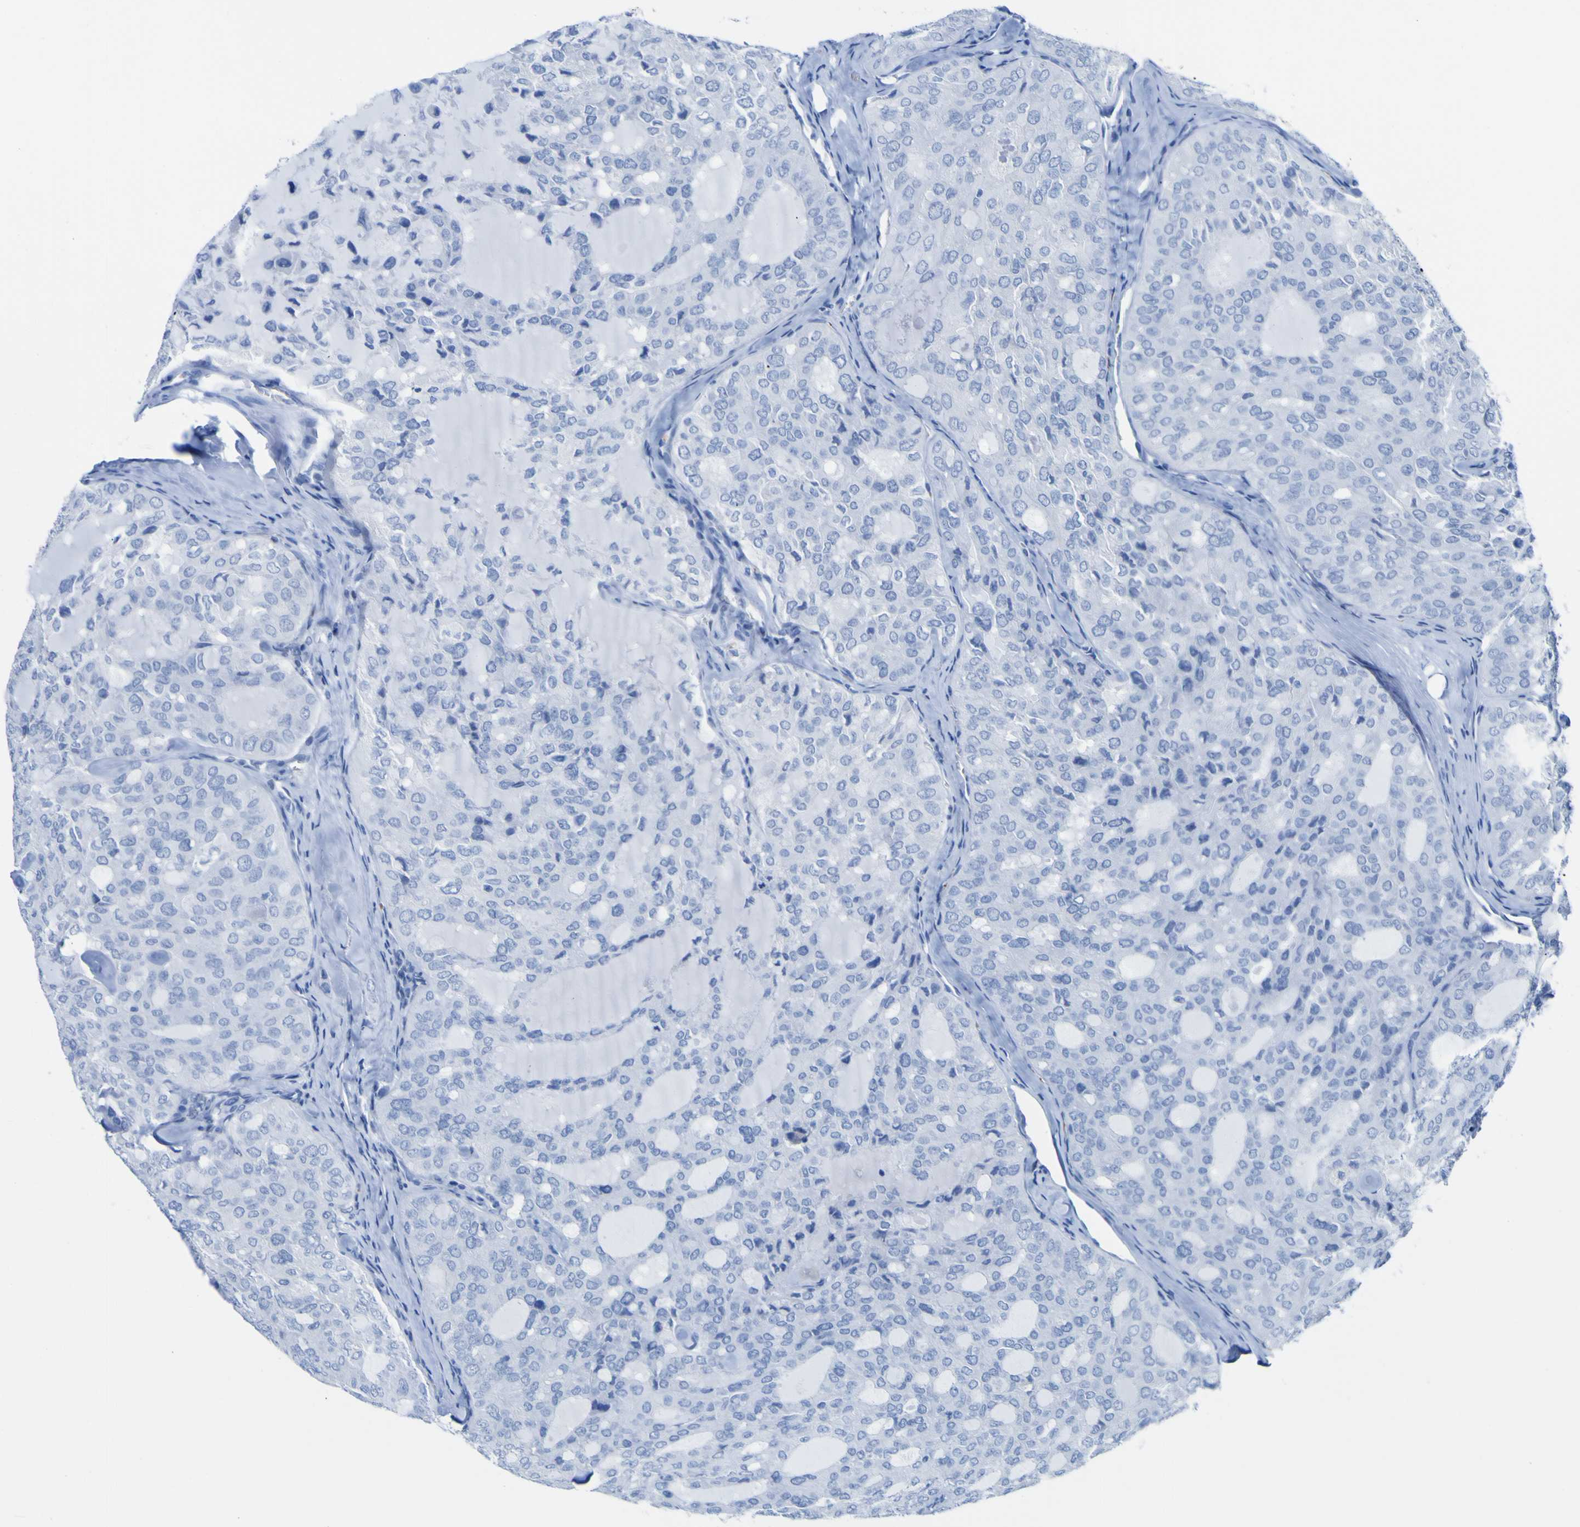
{"staining": {"intensity": "negative", "quantity": "none", "location": "none"}, "tissue": "thyroid cancer", "cell_type": "Tumor cells", "image_type": "cancer", "snomed": [{"axis": "morphology", "description": "Follicular adenoma carcinoma, NOS"}, {"axis": "topography", "description": "Thyroid gland"}], "caption": "This image is of thyroid cancer (follicular adenoma carcinoma) stained with IHC to label a protein in brown with the nuclei are counter-stained blue. There is no expression in tumor cells.", "gene": "DACH1", "patient": {"sex": "male", "age": 75}}